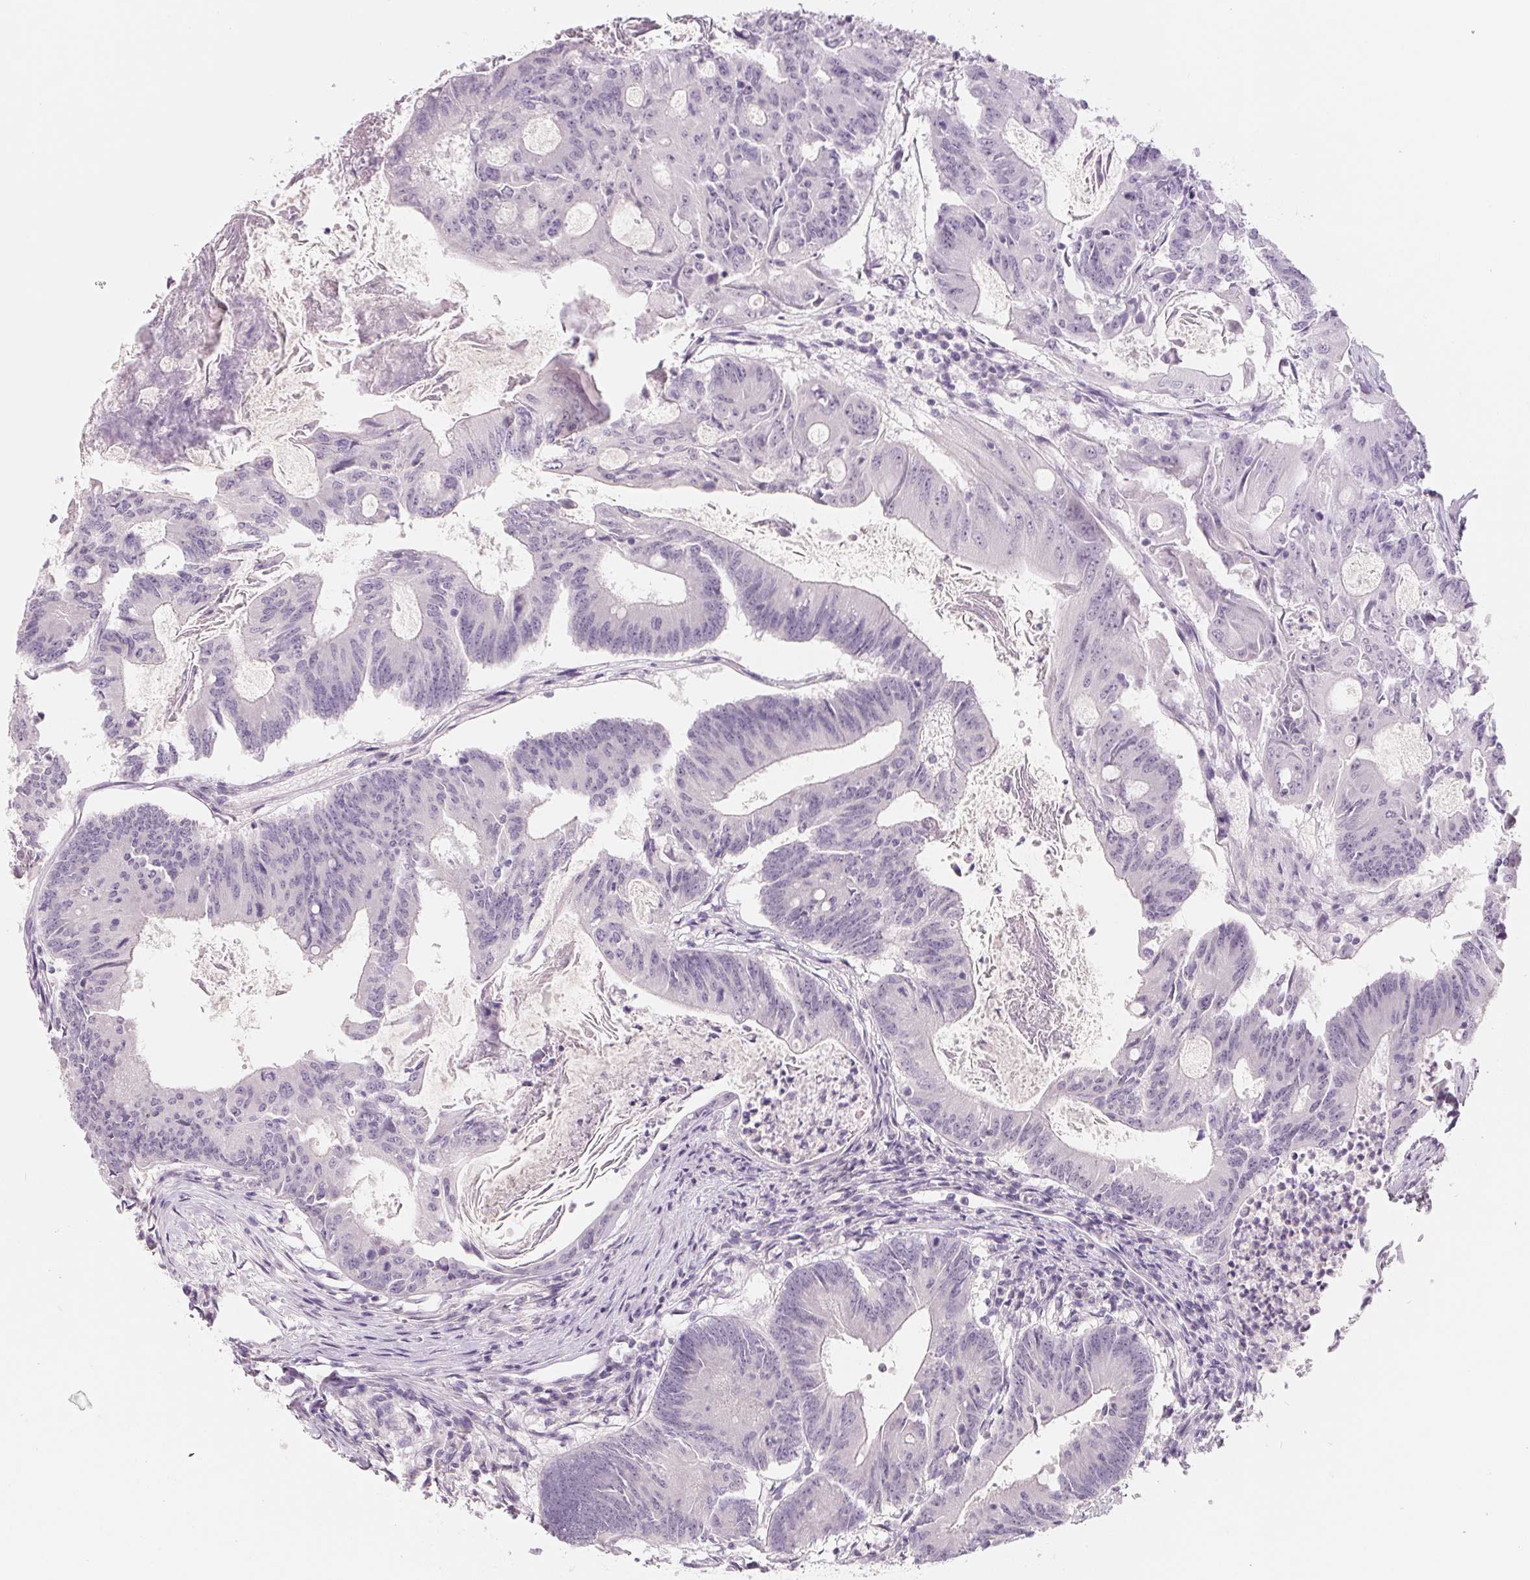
{"staining": {"intensity": "negative", "quantity": "none", "location": "none"}, "tissue": "colorectal cancer", "cell_type": "Tumor cells", "image_type": "cancer", "snomed": [{"axis": "morphology", "description": "Adenocarcinoma, NOS"}, {"axis": "topography", "description": "Colon"}], "caption": "A histopathology image of human colorectal adenocarcinoma is negative for staining in tumor cells.", "gene": "ZBBX", "patient": {"sex": "female", "age": 70}}